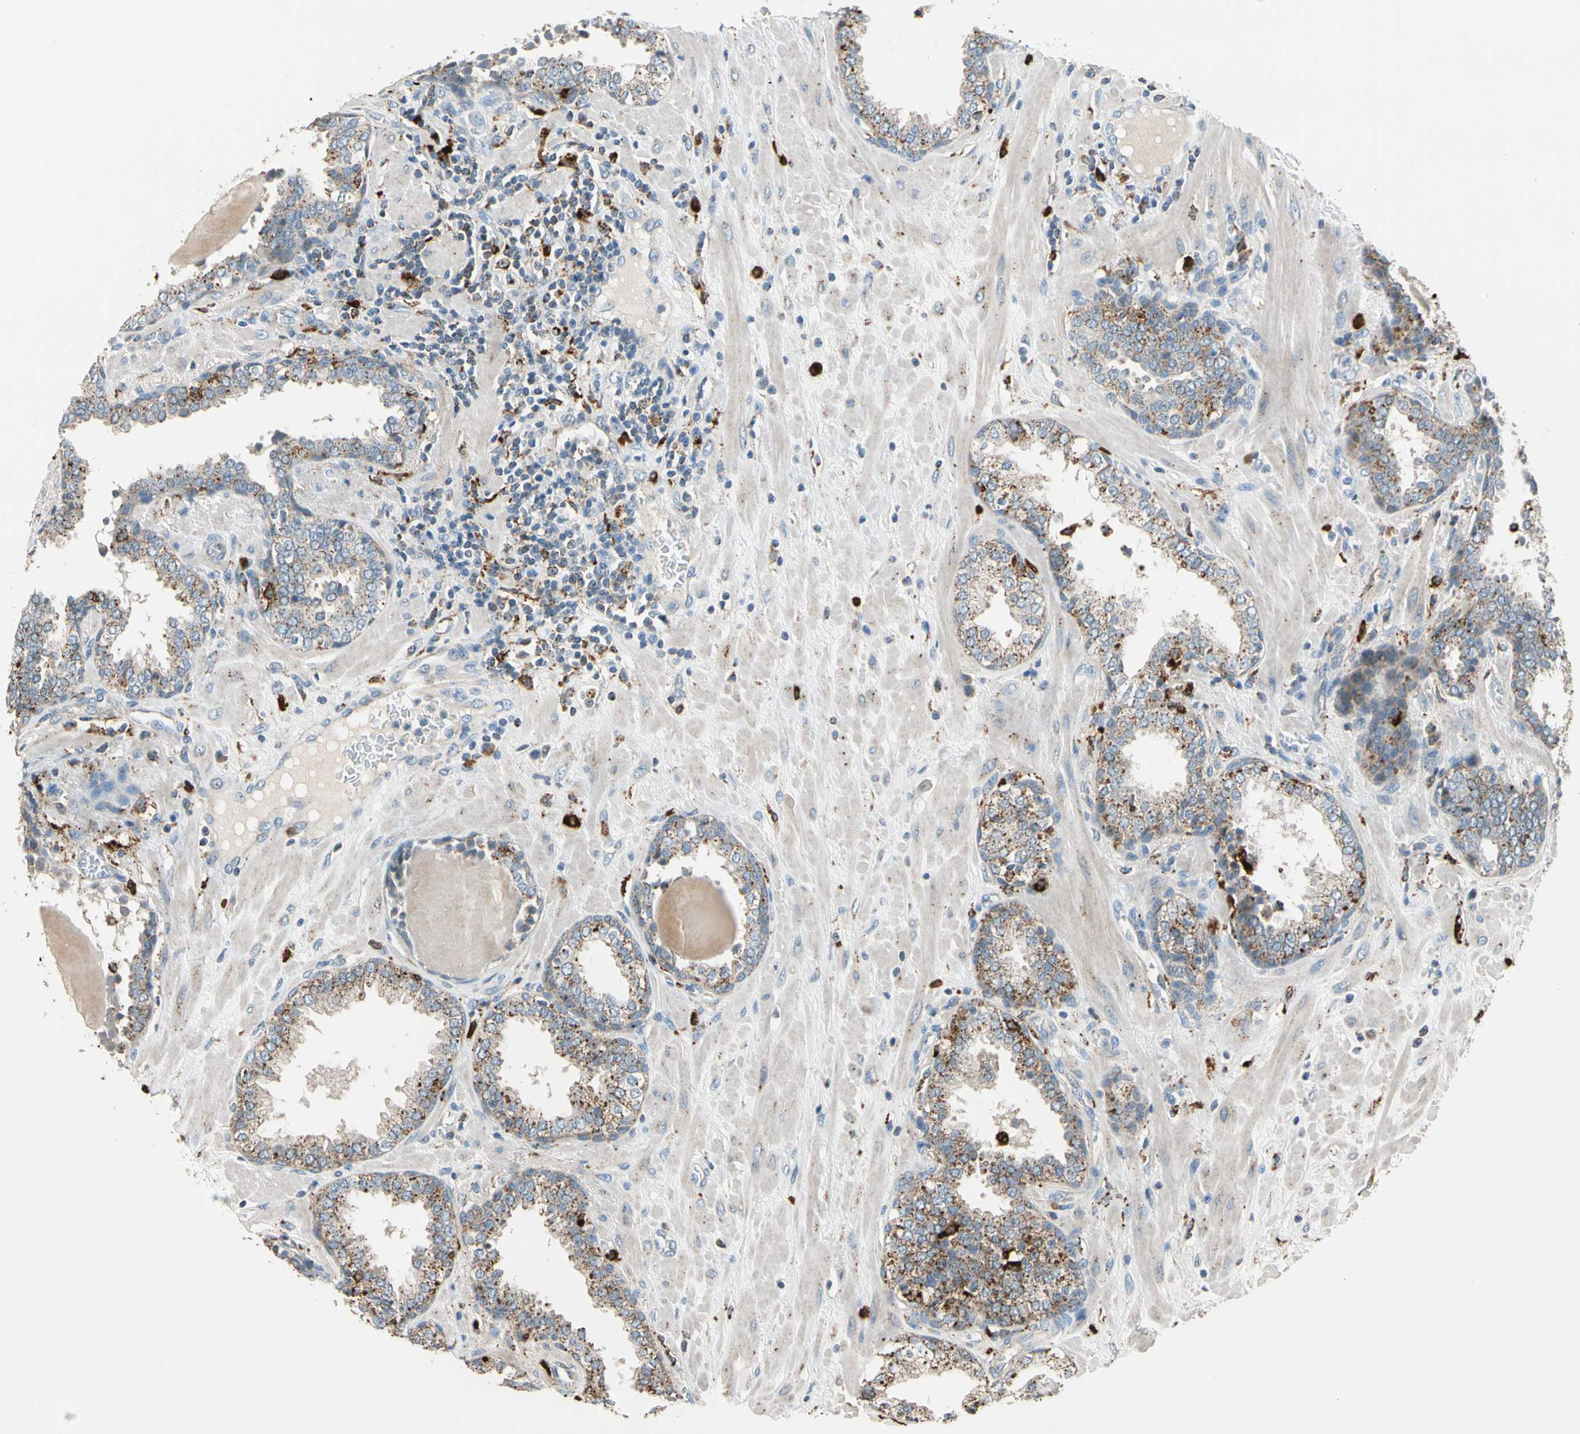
{"staining": {"intensity": "strong", "quantity": "25%-75%", "location": "cytoplasmic/membranous"}, "tissue": "prostate", "cell_type": "Glandular cells", "image_type": "normal", "snomed": [{"axis": "morphology", "description": "Normal tissue, NOS"}, {"axis": "topography", "description": "Prostate"}], "caption": "Immunohistochemistry micrograph of normal human prostate stained for a protein (brown), which reveals high levels of strong cytoplasmic/membranous positivity in about 25%-75% of glandular cells.", "gene": "GM2A", "patient": {"sex": "male", "age": 51}}